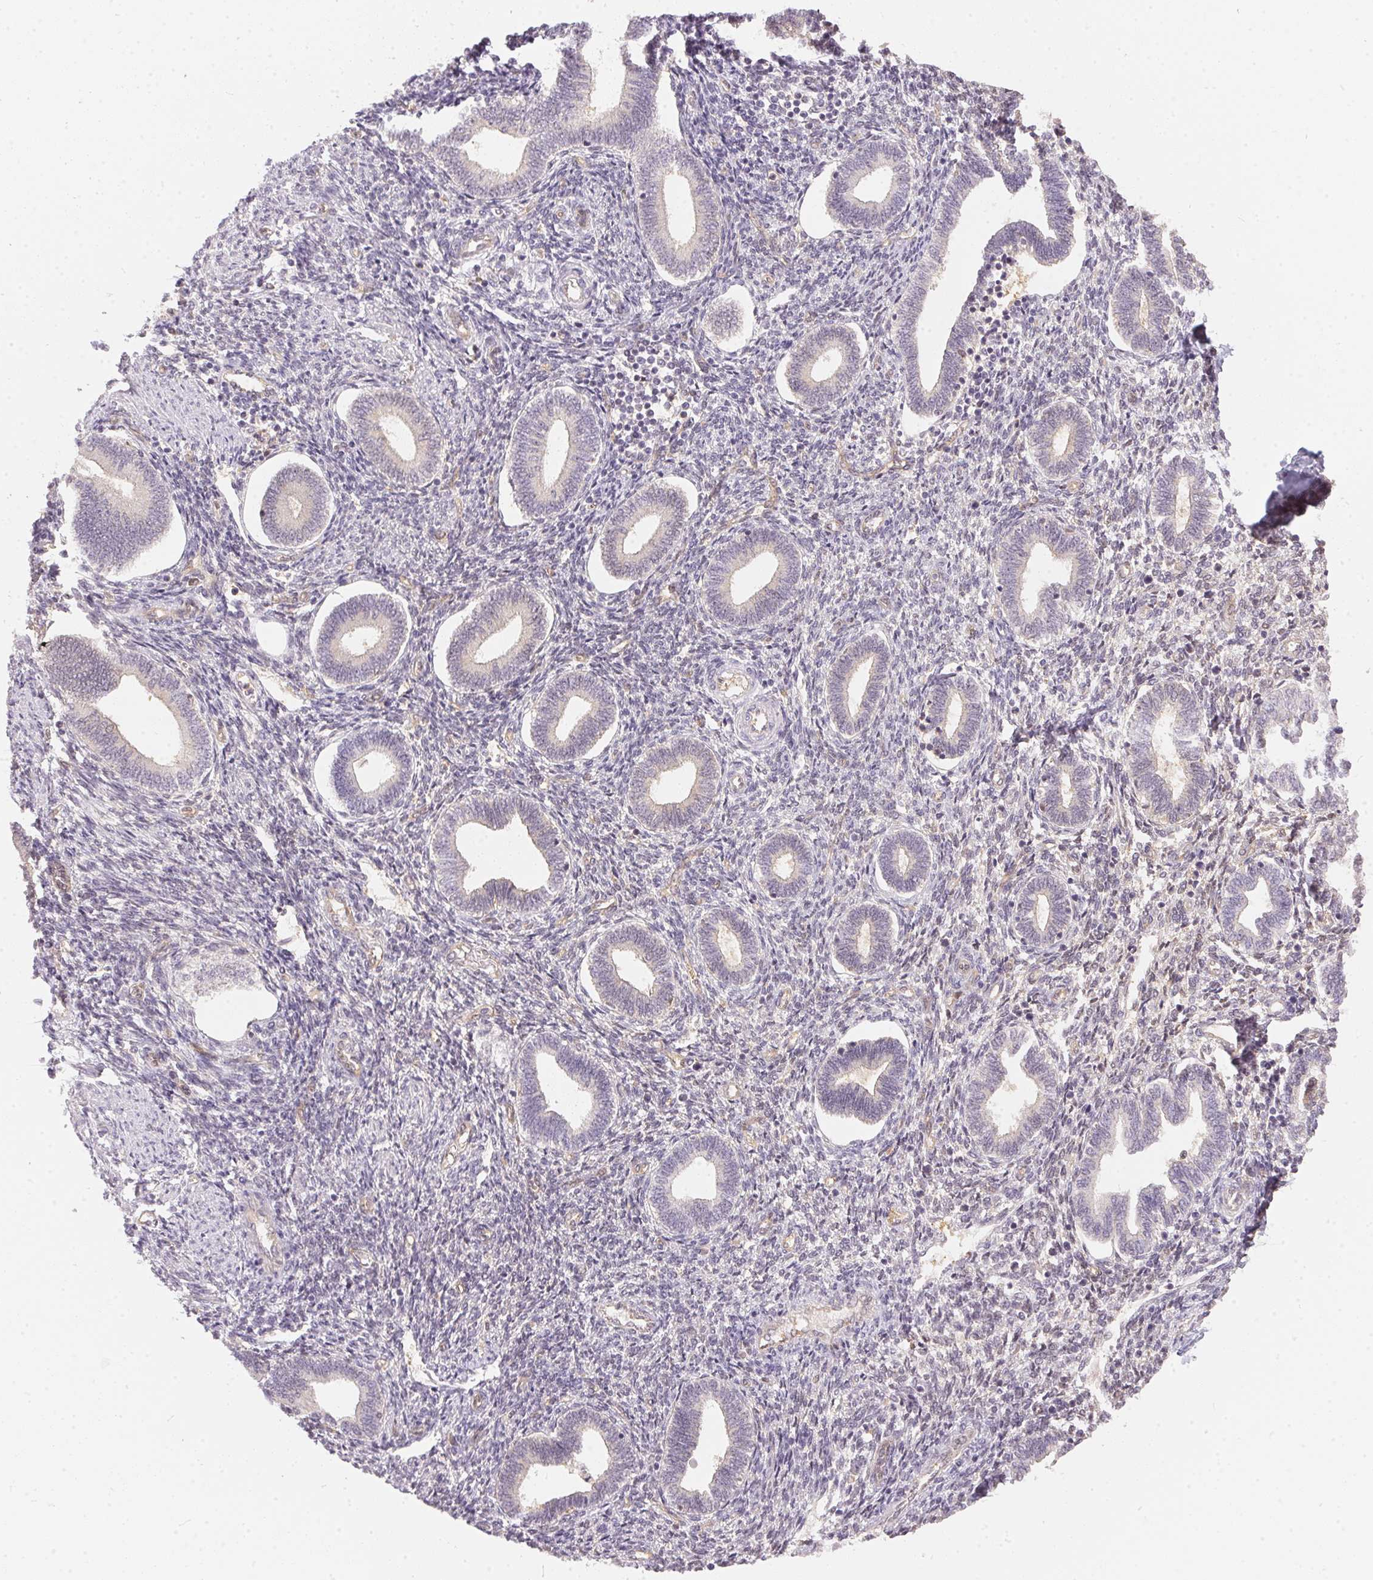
{"staining": {"intensity": "negative", "quantity": "none", "location": "none"}, "tissue": "endometrium", "cell_type": "Cells in endometrial stroma", "image_type": "normal", "snomed": [{"axis": "morphology", "description": "Normal tissue, NOS"}, {"axis": "topography", "description": "Endometrium"}], "caption": "Immunohistochemistry of normal human endometrium reveals no expression in cells in endometrial stroma. Brightfield microscopy of immunohistochemistry stained with DAB (3,3'-diaminobenzidine) (brown) and hematoxylin (blue), captured at high magnification.", "gene": "BLMH", "patient": {"sex": "female", "age": 42}}